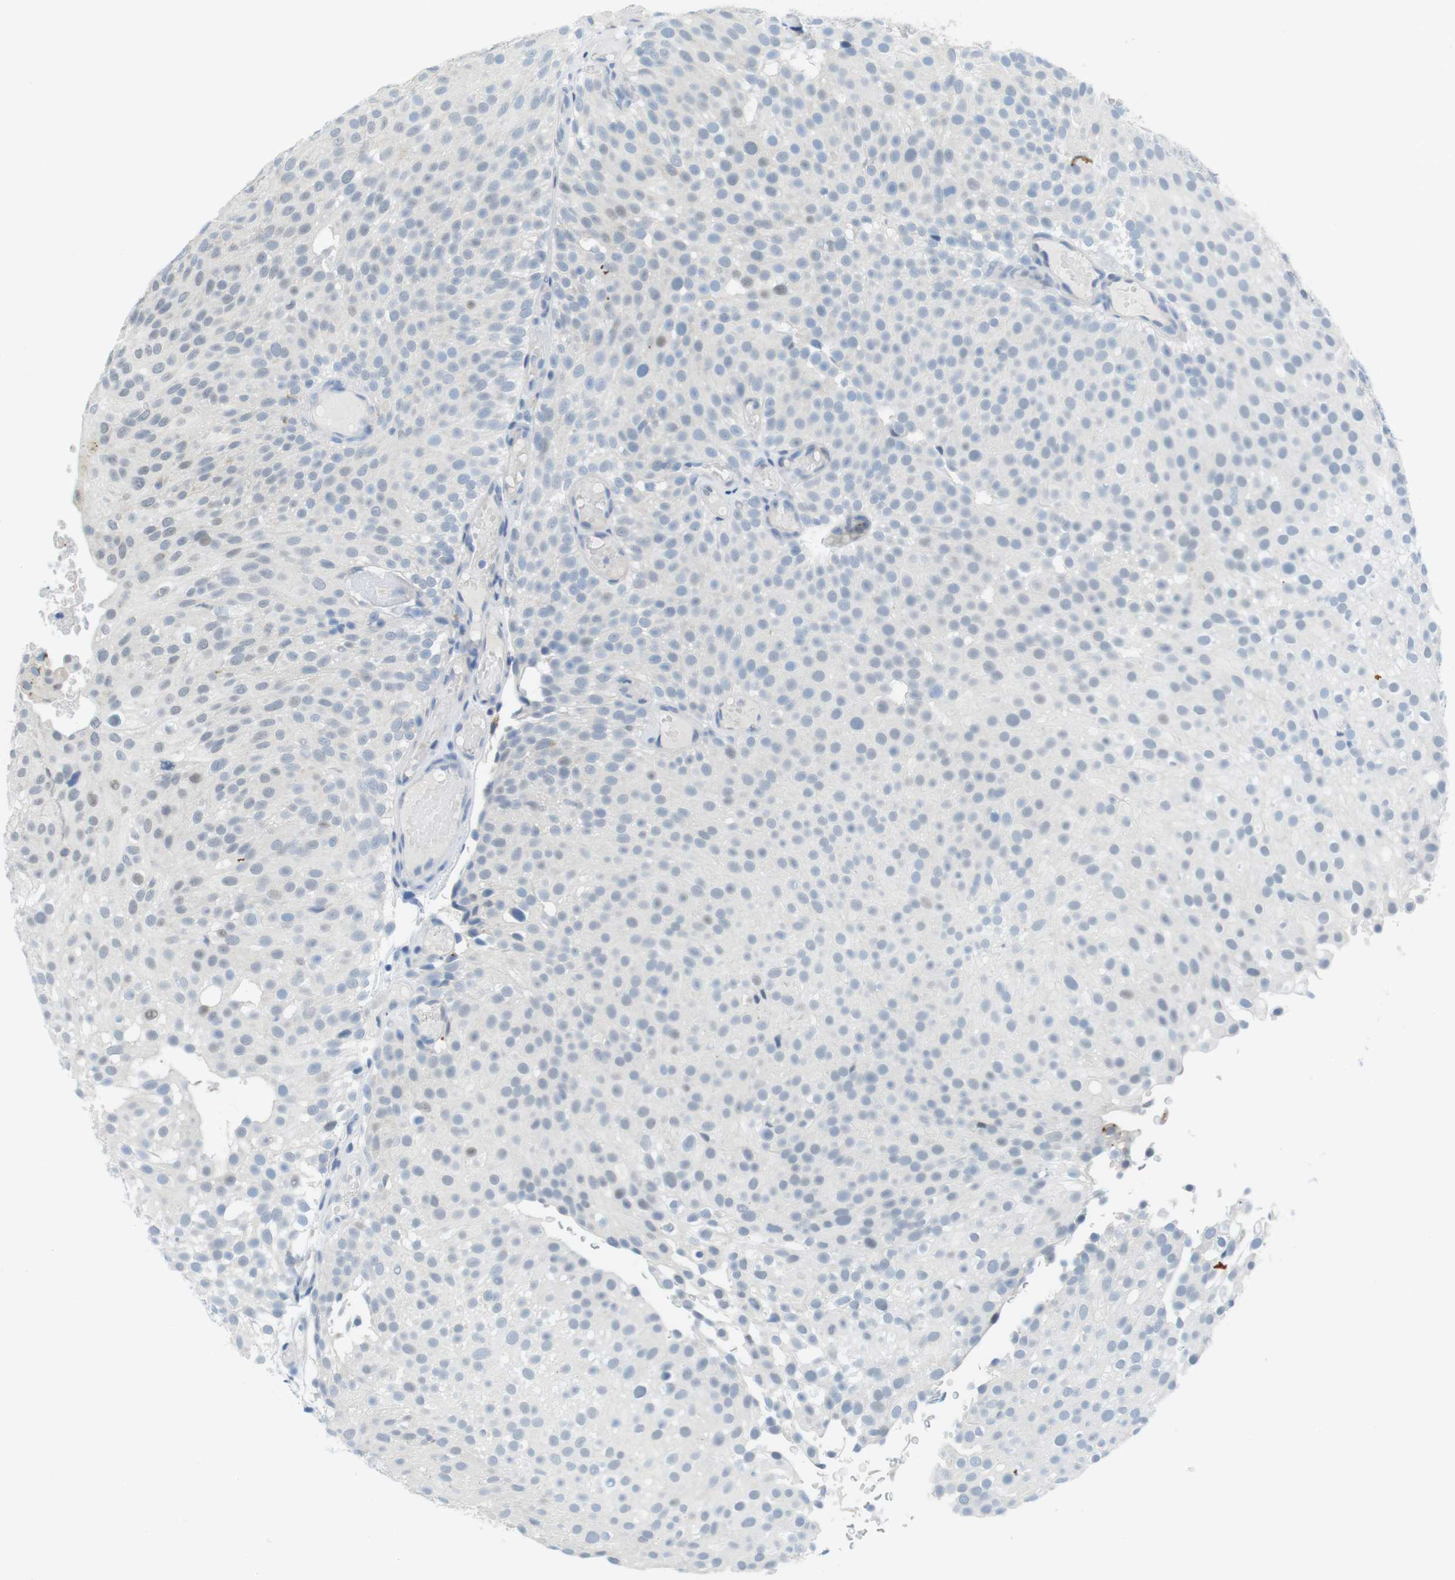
{"staining": {"intensity": "negative", "quantity": "none", "location": "none"}, "tissue": "urothelial cancer", "cell_type": "Tumor cells", "image_type": "cancer", "snomed": [{"axis": "morphology", "description": "Urothelial carcinoma, Low grade"}, {"axis": "topography", "description": "Urinary bladder"}], "caption": "Tumor cells are negative for brown protein staining in urothelial cancer.", "gene": "YIPF1", "patient": {"sex": "male", "age": 78}}